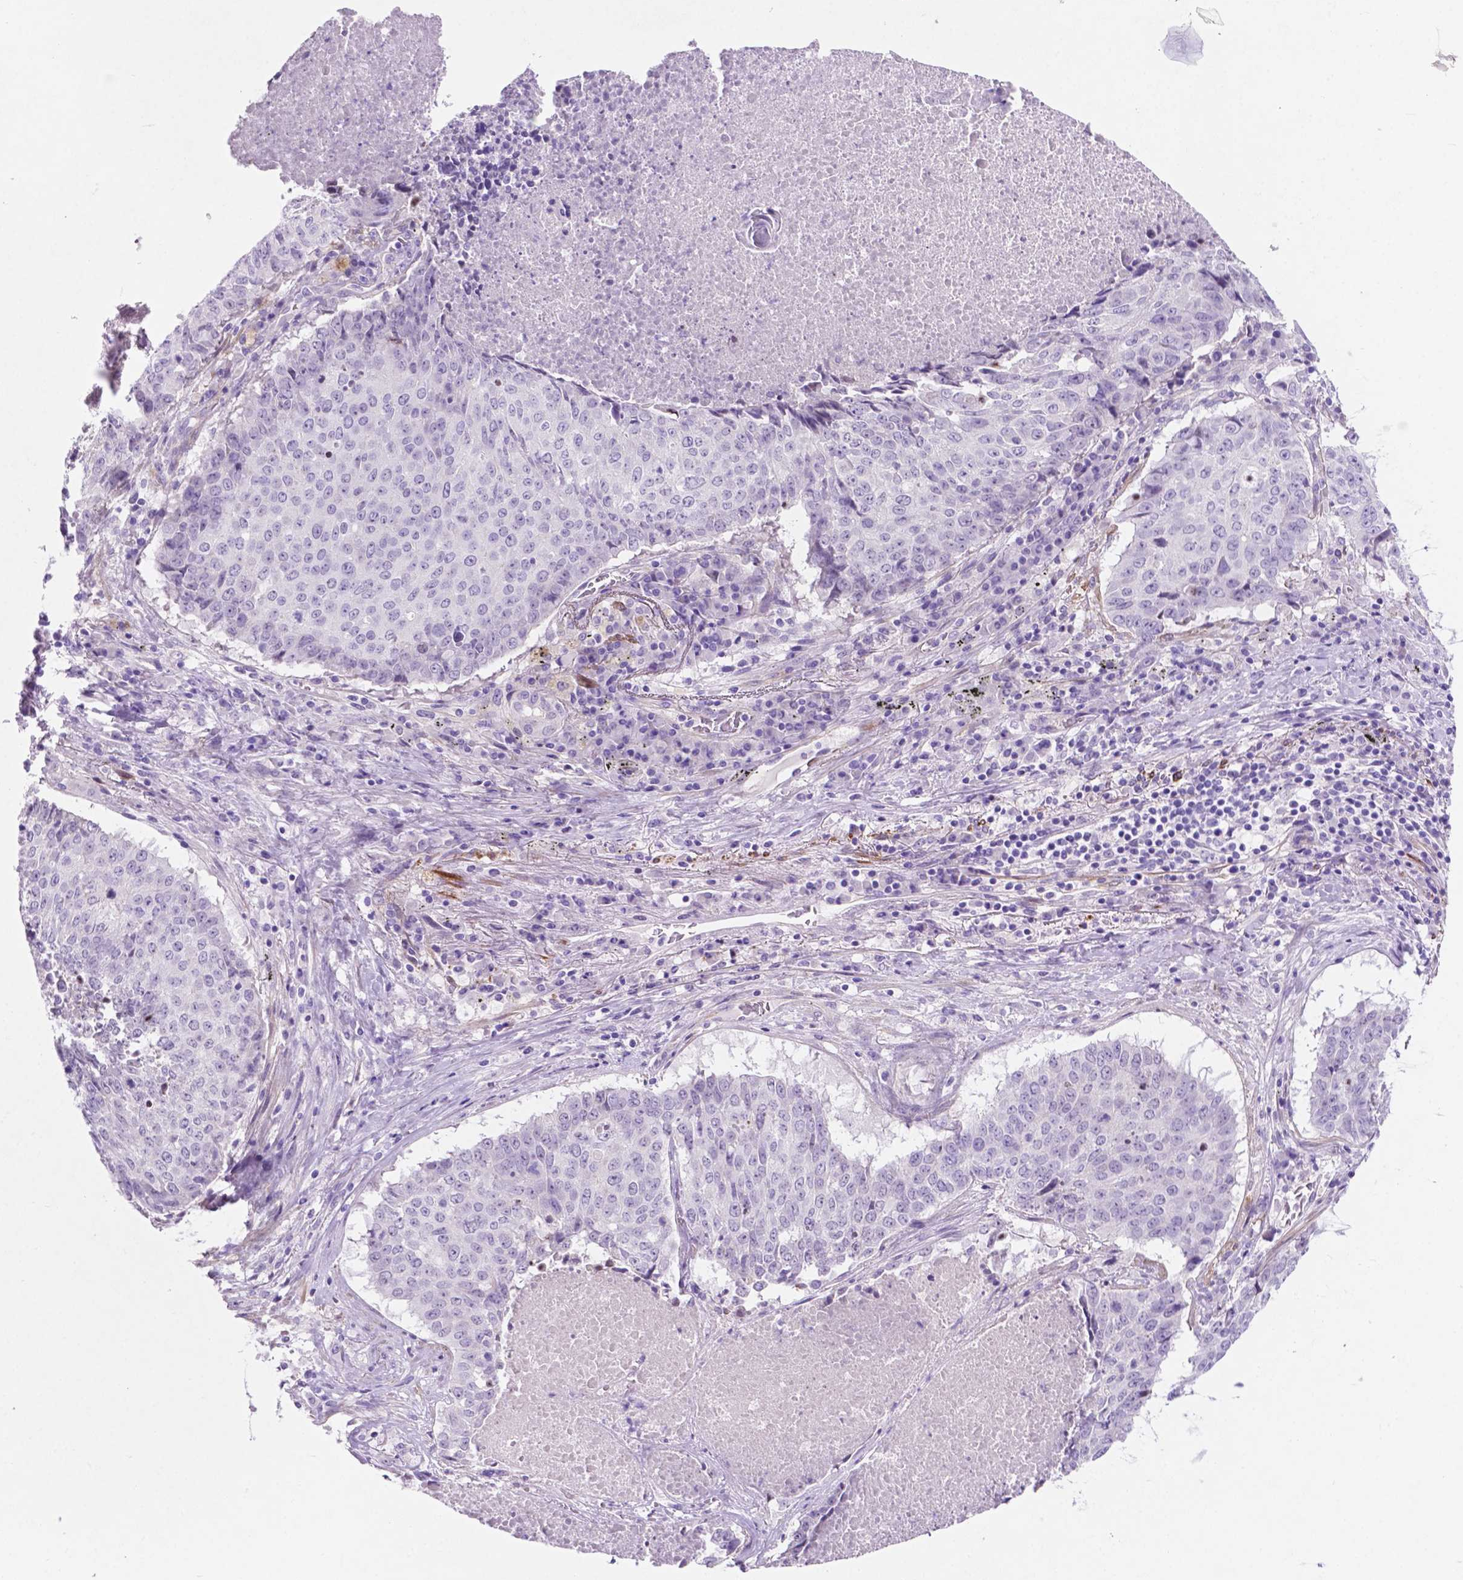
{"staining": {"intensity": "negative", "quantity": "none", "location": "none"}, "tissue": "lung cancer", "cell_type": "Tumor cells", "image_type": "cancer", "snomed": [{"axis": "morphology", "description": "Normal tissue, NOS"}, {"axis": "morphology", "description": "Squamous cell carcinoma, NOS"}, {"axis": "topography", "description": "Bronchus"}, {"axis": "topography", "description": "Lung"}], "caption": "IHC image of squamous cell carcinoma (lung) stained for a protein (brown), which demonstrates no expression in tumor cells.", "gene": "ASPG", "patient": {"sex": "male", "age": 64}}